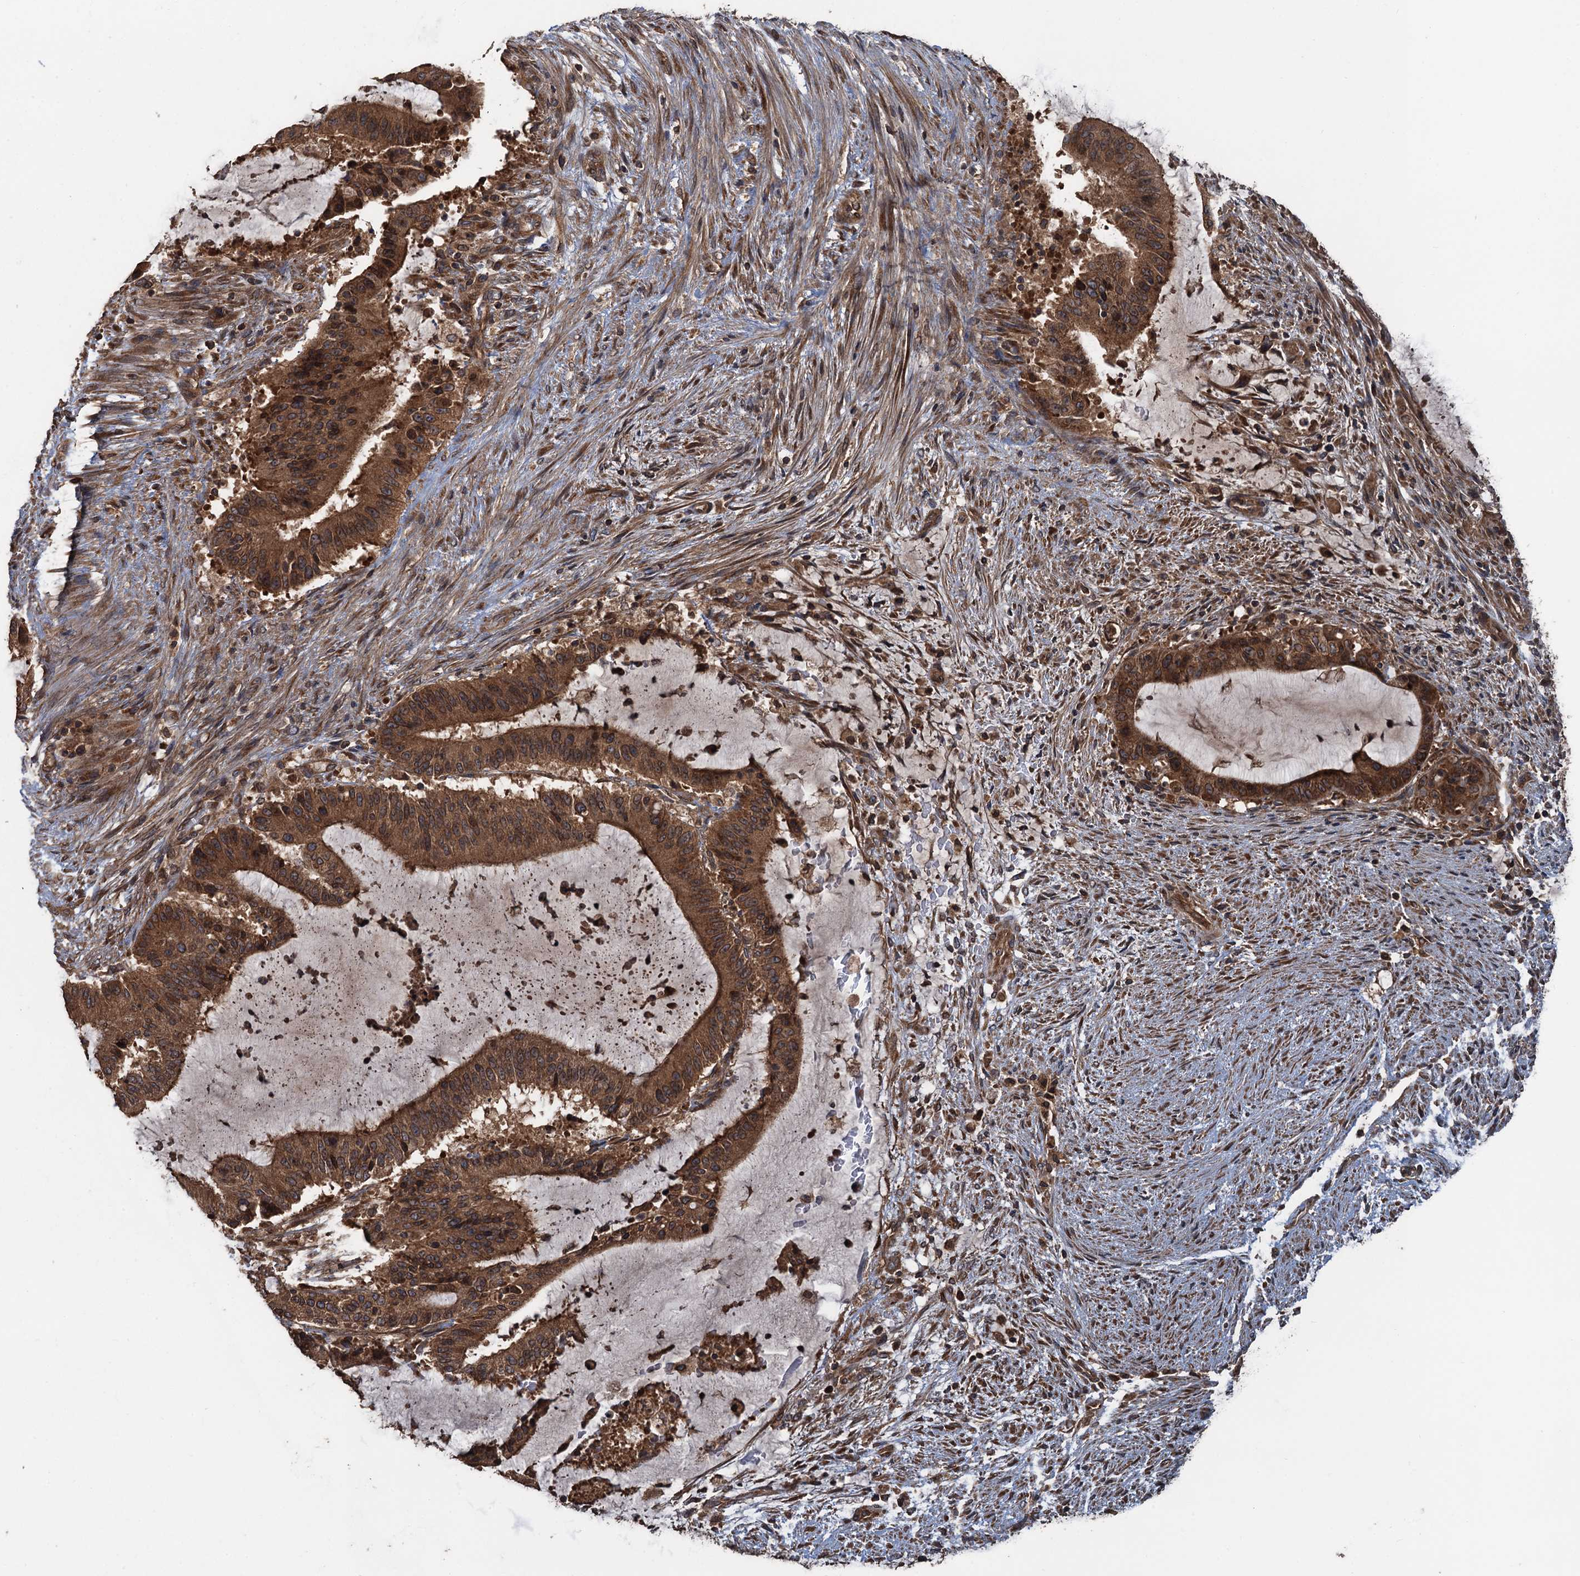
{"staining": {"intensity": "strong", "quantity": ">75%", "location": "cytoplasmic/membranous,nuclear"}, "tissue": "liver cancer", "cell_type": "Tumor cells", "image_type": "cancer", "snomed": [{"axis": "morphology", "description": "Normal tissue, NOS"}, {"axis": "morphology", "description": "Cholangiocarcinoma"}, {"axis": "topography", "description": "Liver"}, {"axis": "topography", "description": "Peripheral nerve tissue"}], "caption": "Liver cholangiocarcinoma stained with IHC shows strong cytoplasmic/membranous and nuclear staining in about >75% of tumor cells.", "gene": "GLE1", "patient": {"sex": "female", "age": 73}}